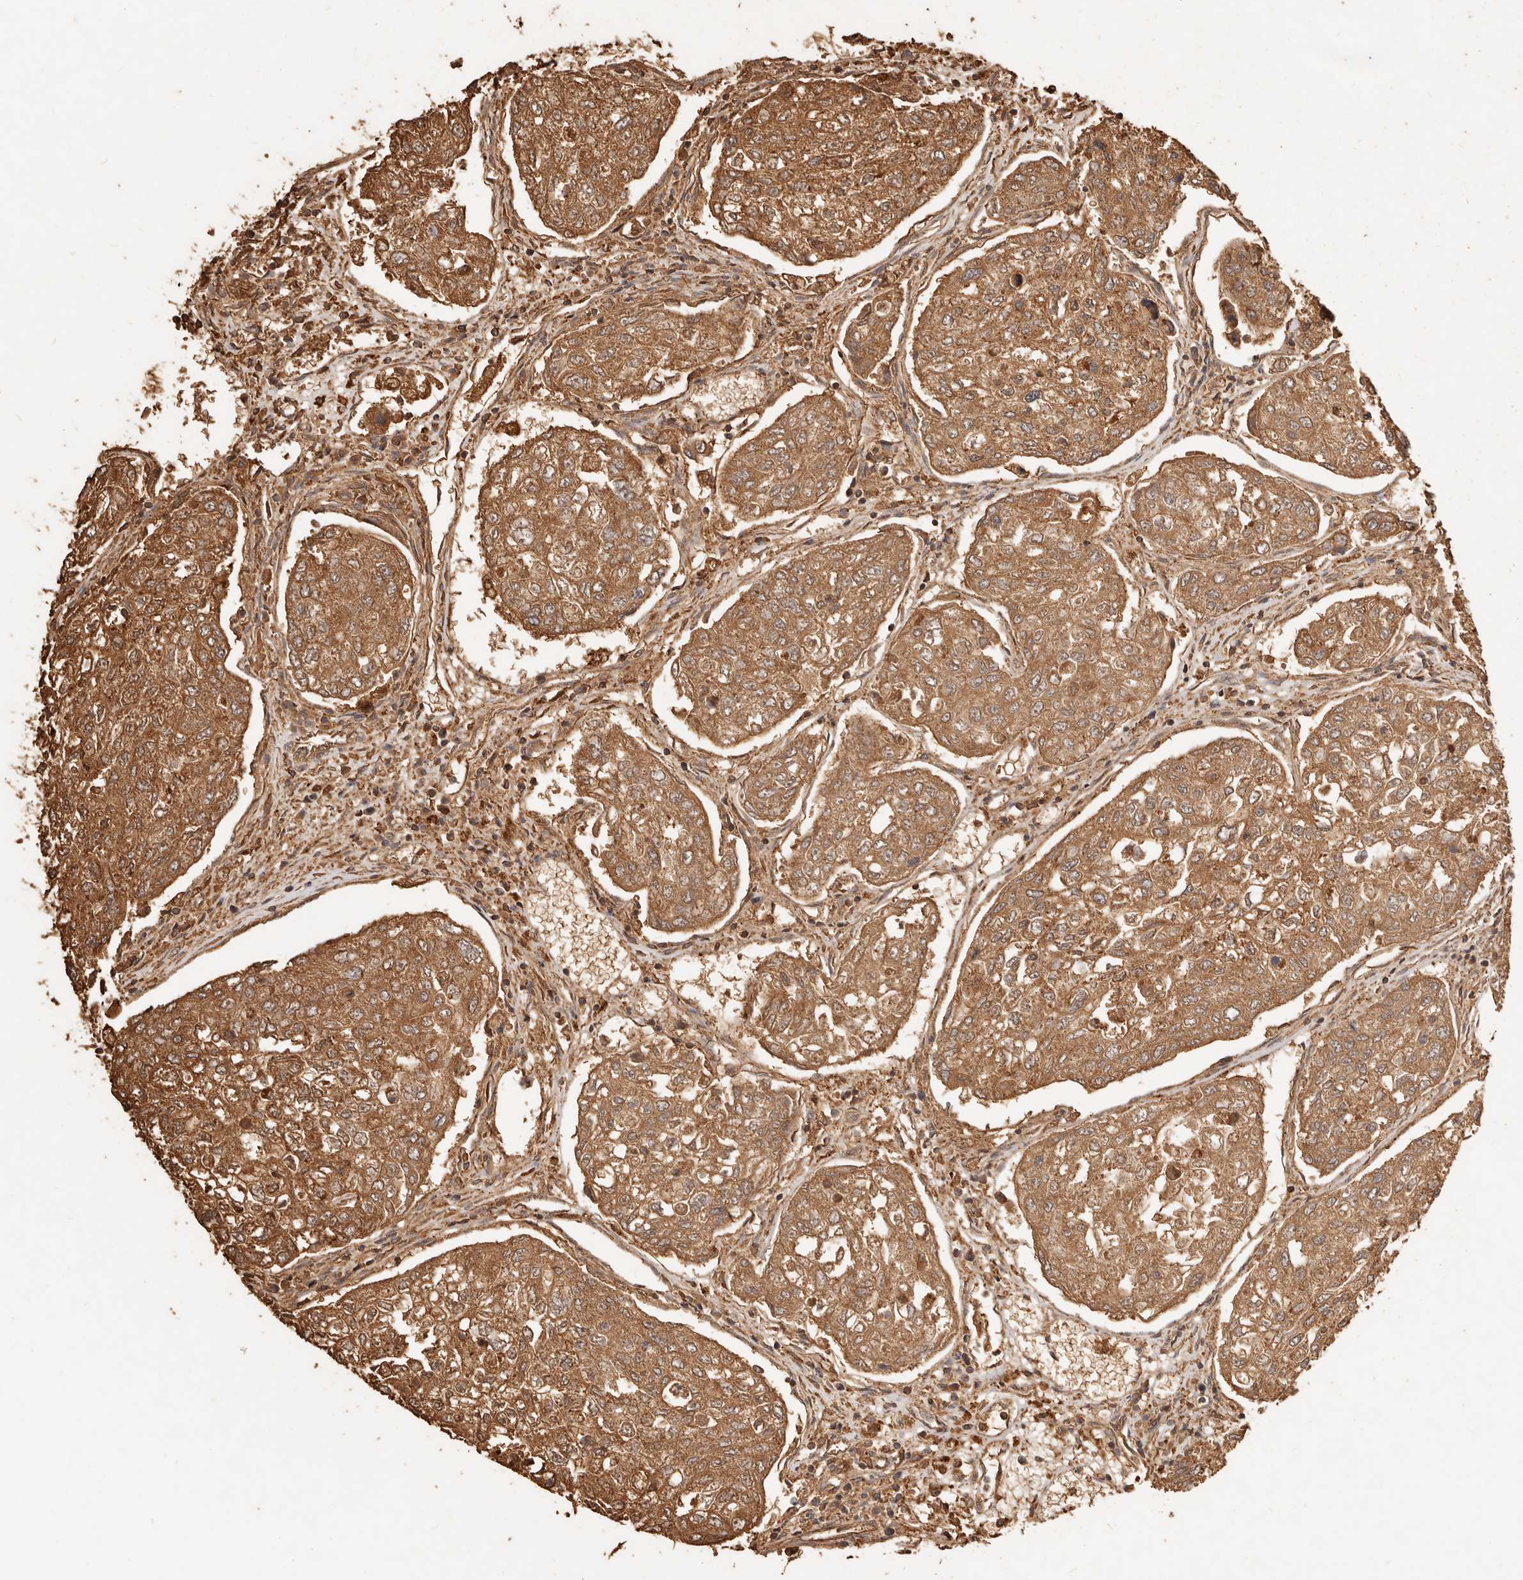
{"staining": {"intensity": "moderate", "quantity": ">75%", "location": "cytoplasmic/membranous"}, "tissue": "urothelial cancer", "cell_type": "Tumor cells", "image_type": "cancer", "snomed": [{"axis": "morphology", "description": "Urothelial carcinoma, High grade"}, {"axis": "topography", "description": "Lymph node"}, {"axis": "topography", "description": "Urinary bladder"}], "caption": "Human high-grade urothelial carcinoma stained with a brown dye reveals moderate cytoplasmic/membranous positive positivity in approximately >75% of tumor cells.", "gene": "FAM180B", "patient": {"sex": "male", "age": 51}}